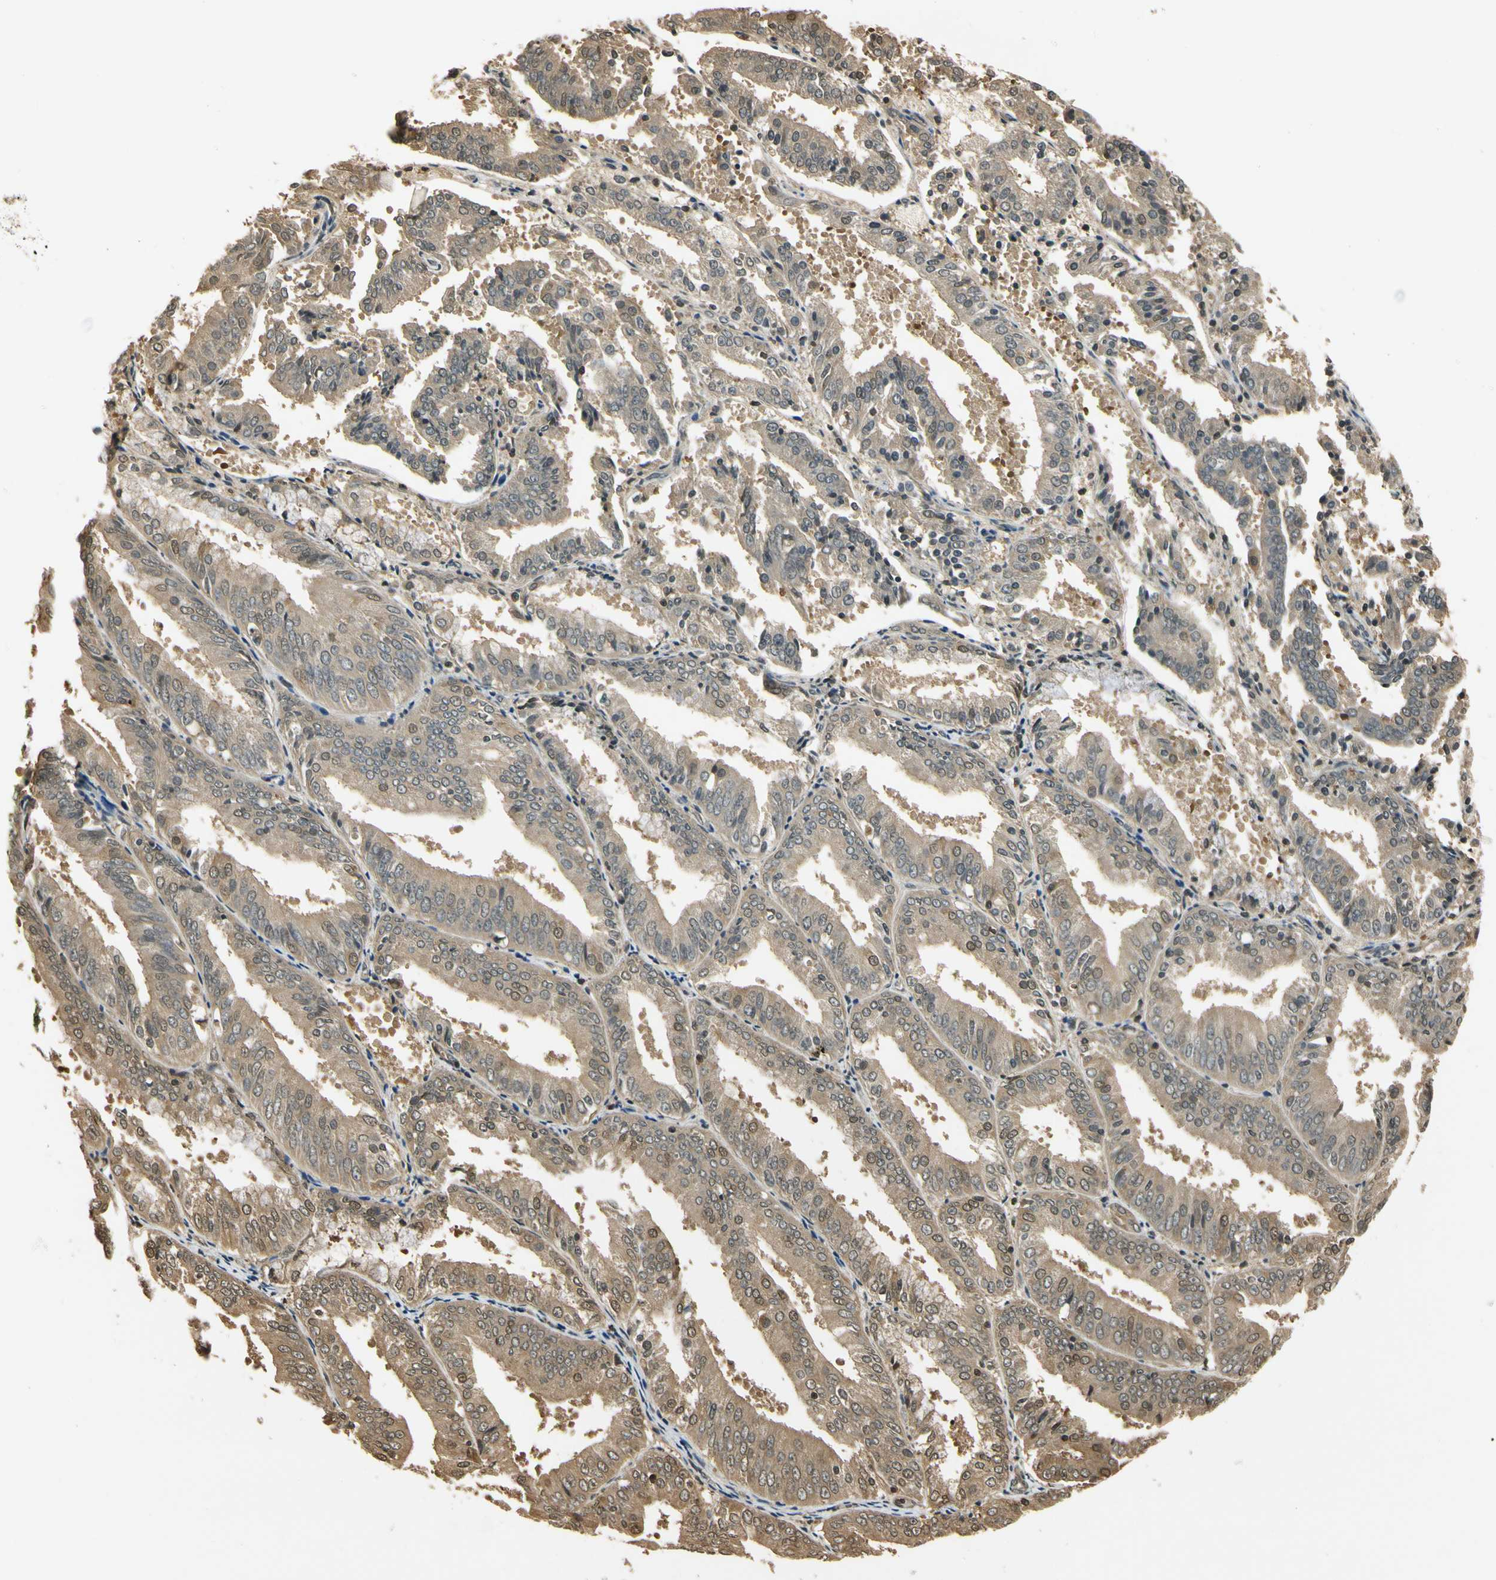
{"staining": {"intensity": "weak", "quantity": ">75%", "location": "cytoplasmic/membranous"}, "tissue": "endometrial cancer", "cell_type": "Tumor cells", "image_type": "cancer", "snomed": [{"axis": "morphology", "description": "Adenocarcinoma, NOS"}, {"axis": "topography", "description": "Endometrium"}], "caption": "Adenocarcinoma (endometrial) stained for a protein (brown) exhibits weak cytoplasmic/membranous positive expression in approximately >75% of tumor cells.", "gene": "SOD1", "patient": {"sex": "female", "age": 63}}